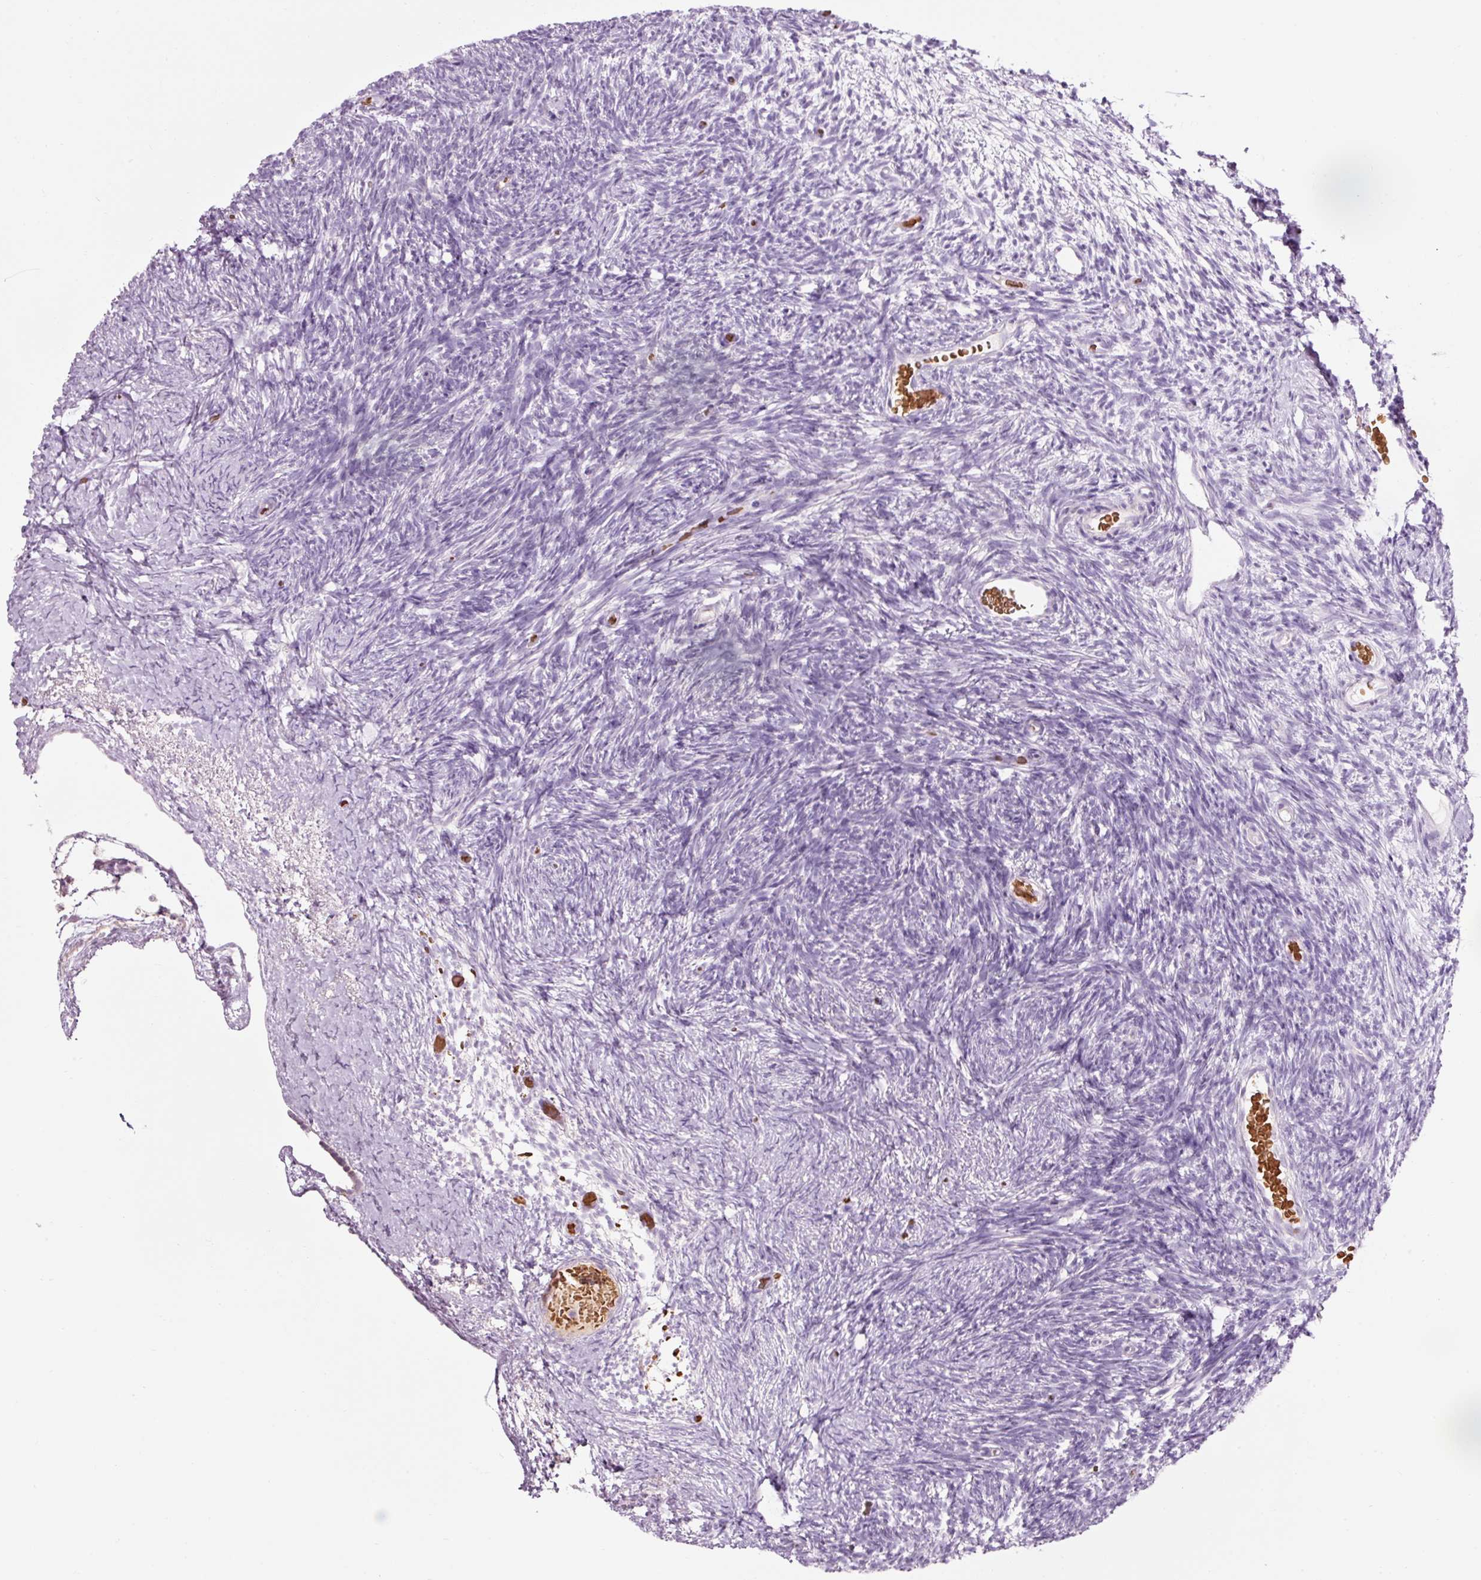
{"staining": {"intensity": "weak", "quantity": "<25%", "location": "cytoplasmic/membranous"}, "tissue": "ovary", "cell_type": "Follicle cells", "image_type": "normal", "snomed": [{"axis": "morphology", "description": "Normal tissue, NOS"}, {"axis": "topography", "description": "Ovary"}], "caption": "Human ovary stained for a protein using immunohistochemistry exhibits no expression in follicle cells.", "gene": "DHRS11", "patient": {"sex": "female", "age": 39}}